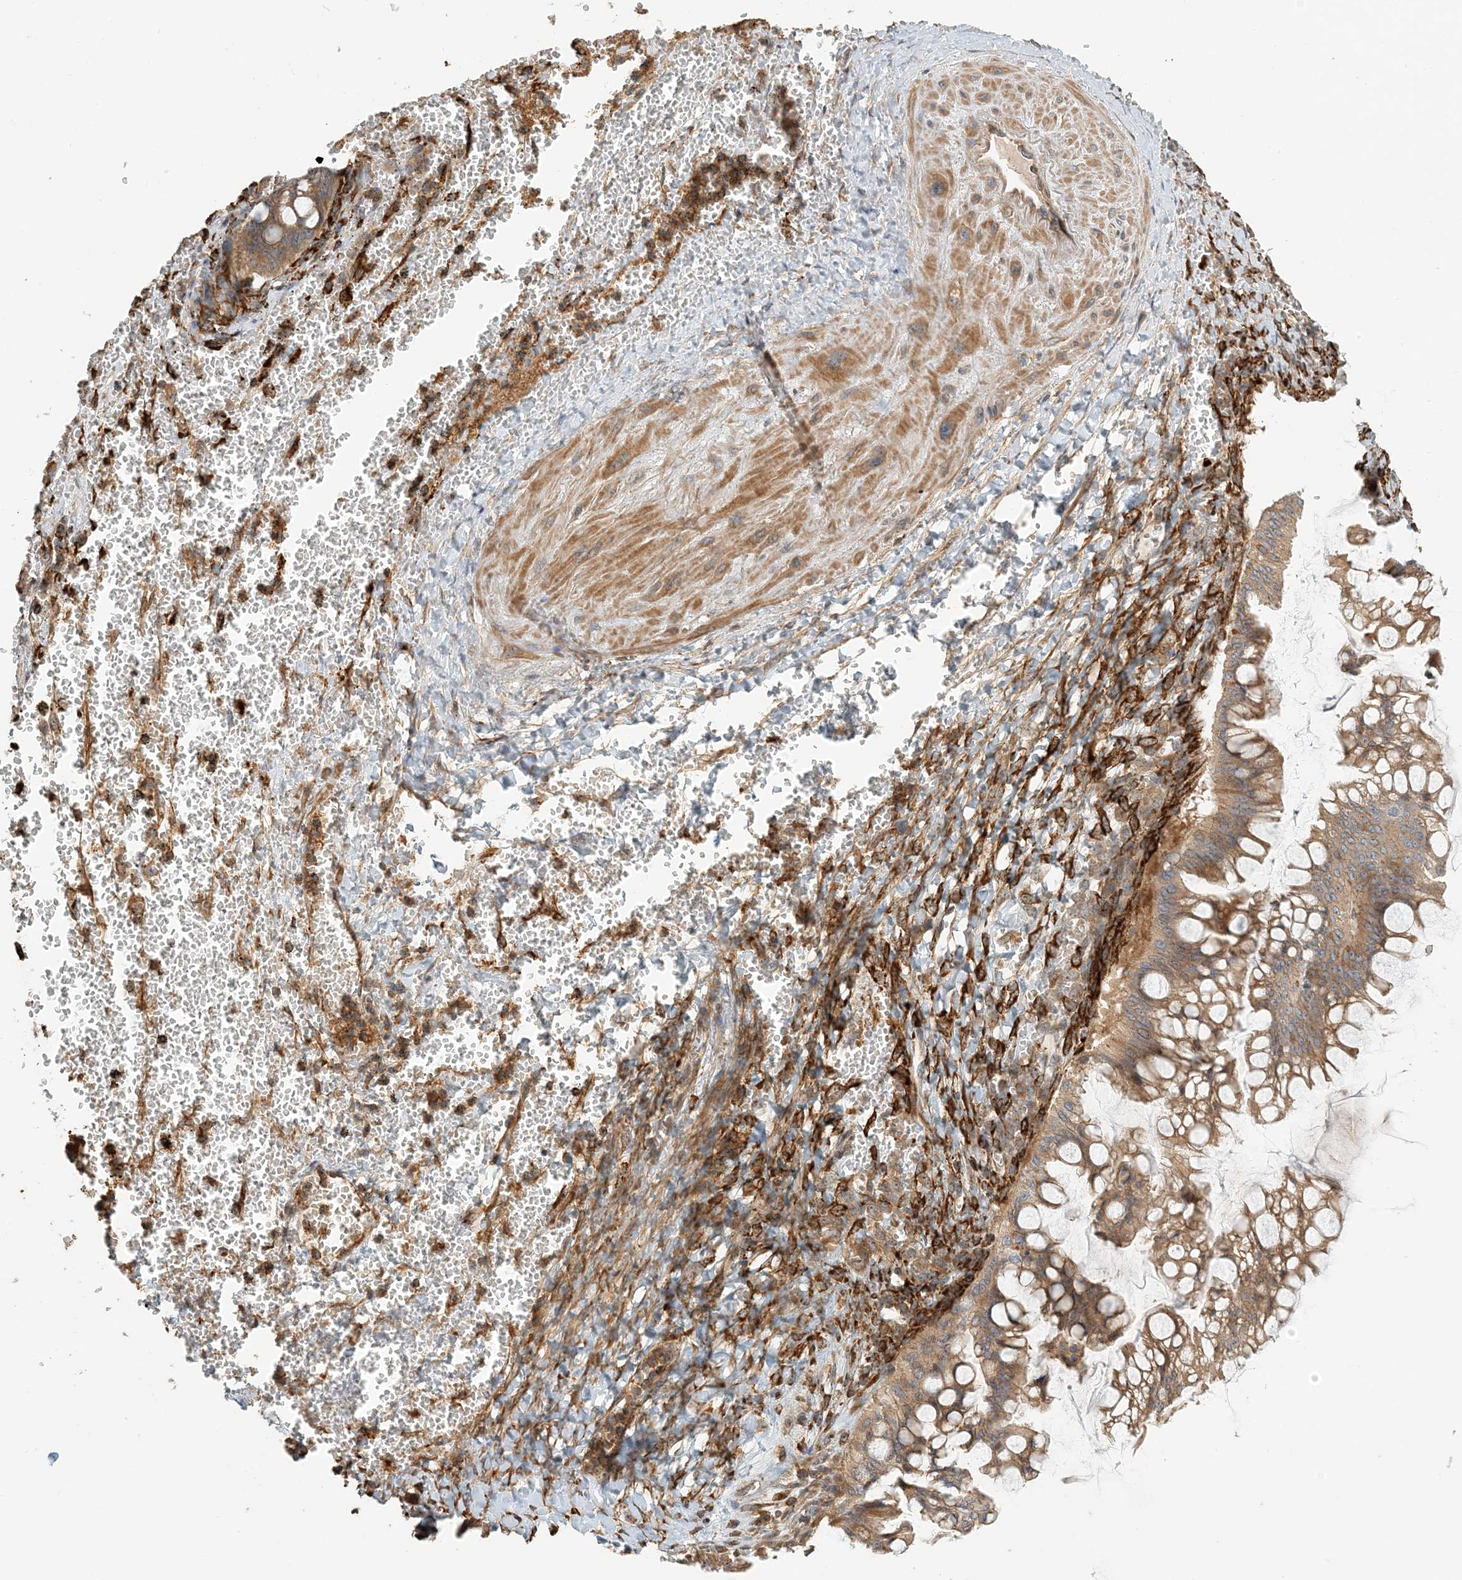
{"staining": {"intensity": "moderate", "quantity": ">75%", "location": "cytoplasmic/membranous"}, "tissue": "ovarian cancer", "cell_type": "Tumor cells", "image_type": "cancer", "snomed": [{"axis": "morphology", "description": "Cystadenocarcinoma, mucinous, NOS"}, {"axis": "topography", "description": "Ovary"}], "caption": "Ovarian cancer (mucinous cystadenocarcinoma) tissue shows moderate cytoplasmic/membranous expression in about >75% of tumor cells", "gene": "COLEC11", "patient": {"sex": "female", "age": 73}}